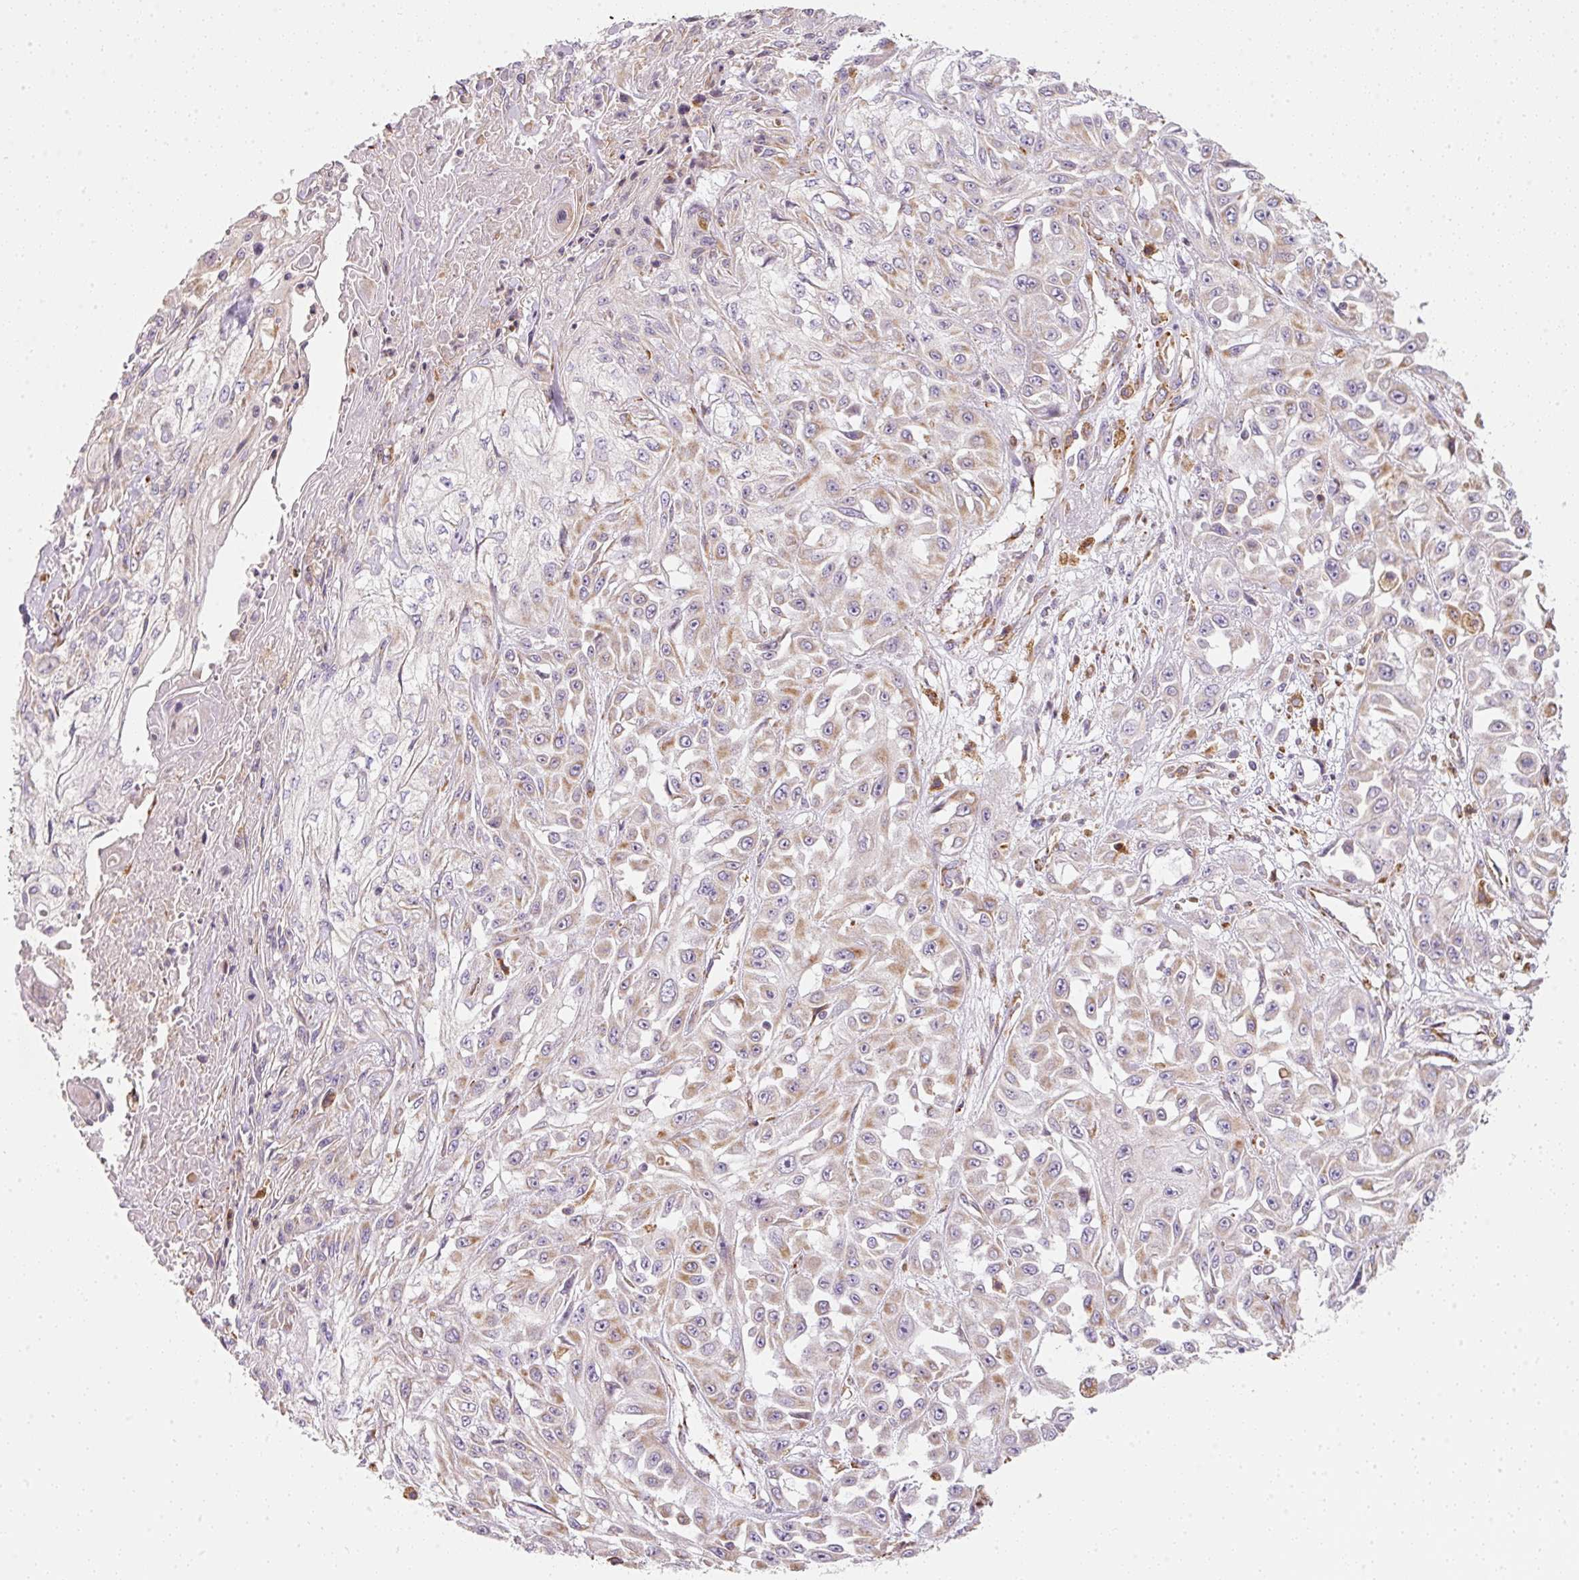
{"staining": {"intensity": "moderate", "quantity": "25%-75%", "location": "cytoplasmic/membranous"}, "tissue": "skin cancer", "cell_type": "Tumor cells", "image_type": "cancer", "snomed": [{"axis": "morphology", "description": "Squamous cell carcinoma, NOS"}, {"axis": "morphology", "description": "Squamous cell carcinoma, metastatic, NOS"}, {"axis": "topography", "description": "Skin"}, {"axis": "topography", "description": "Lymph node"}], "caption": "Immunohistochemical staining of squamous cell carcinoma (skin) exhibits medium levels of moderate cytoplasmic/membranous positivity in about 25%-75% of tumor cells.", "gene": "MORN4", "patient": {"sex": "male", "age": 75}}